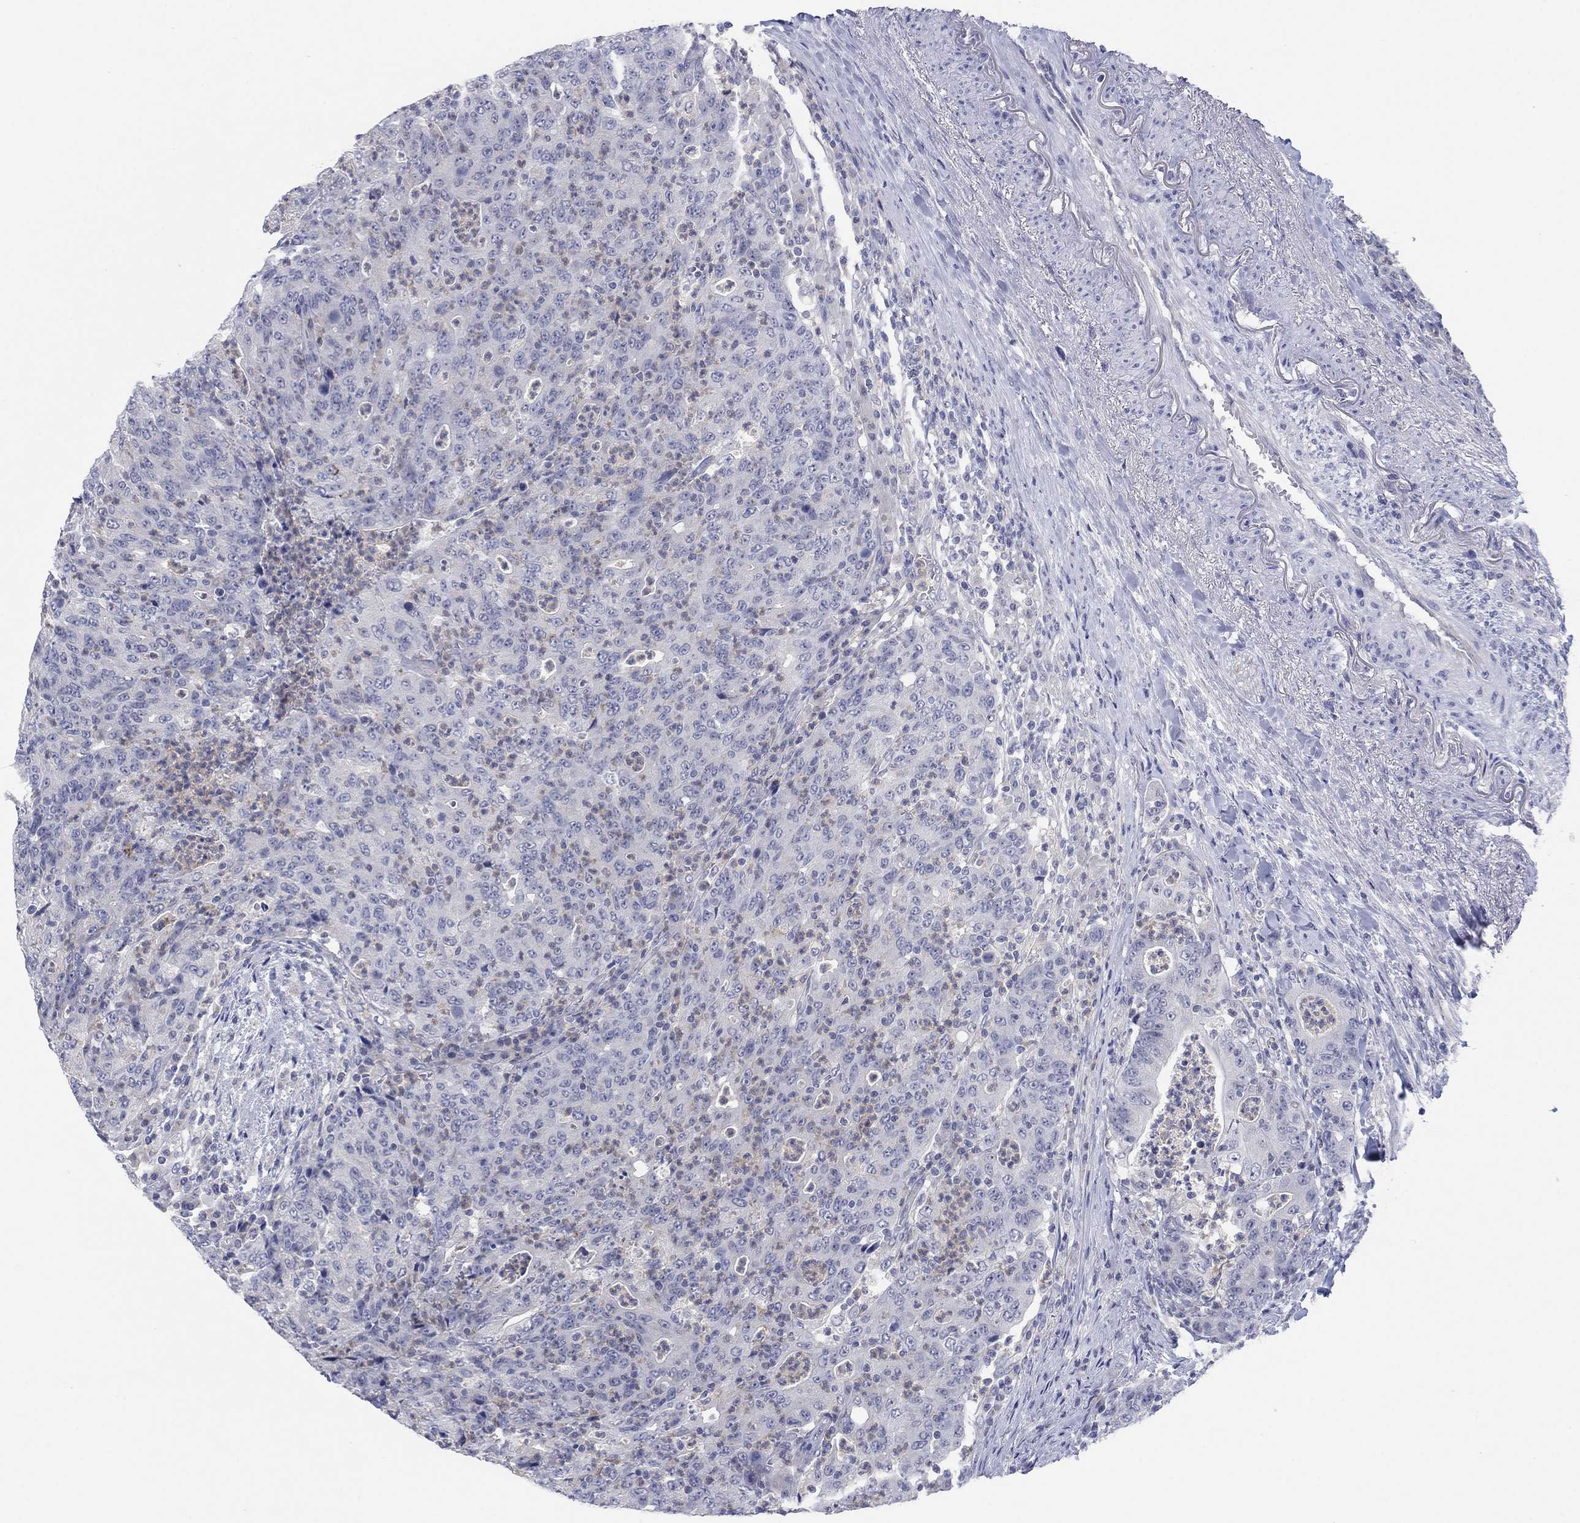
{"staining": {"intensity": "negative", "quantity": "none", "location": "none"}, "tissue": "colorectal cancer", "cell_type": "Tumor cells", "image_type": "cancer", "snomed": [{"axis": "morphology", "description": "Adenocarcinoma, NOS"}, {"axis": "topography", "description": "Colon"}], "caption": "High power microscopy image of an IHC image of colorectal adenocarcinoma, revealing no significant expression in tumor cells.", "gene": "FER1L6", "patient": {"sex": "male", "age": 70}}